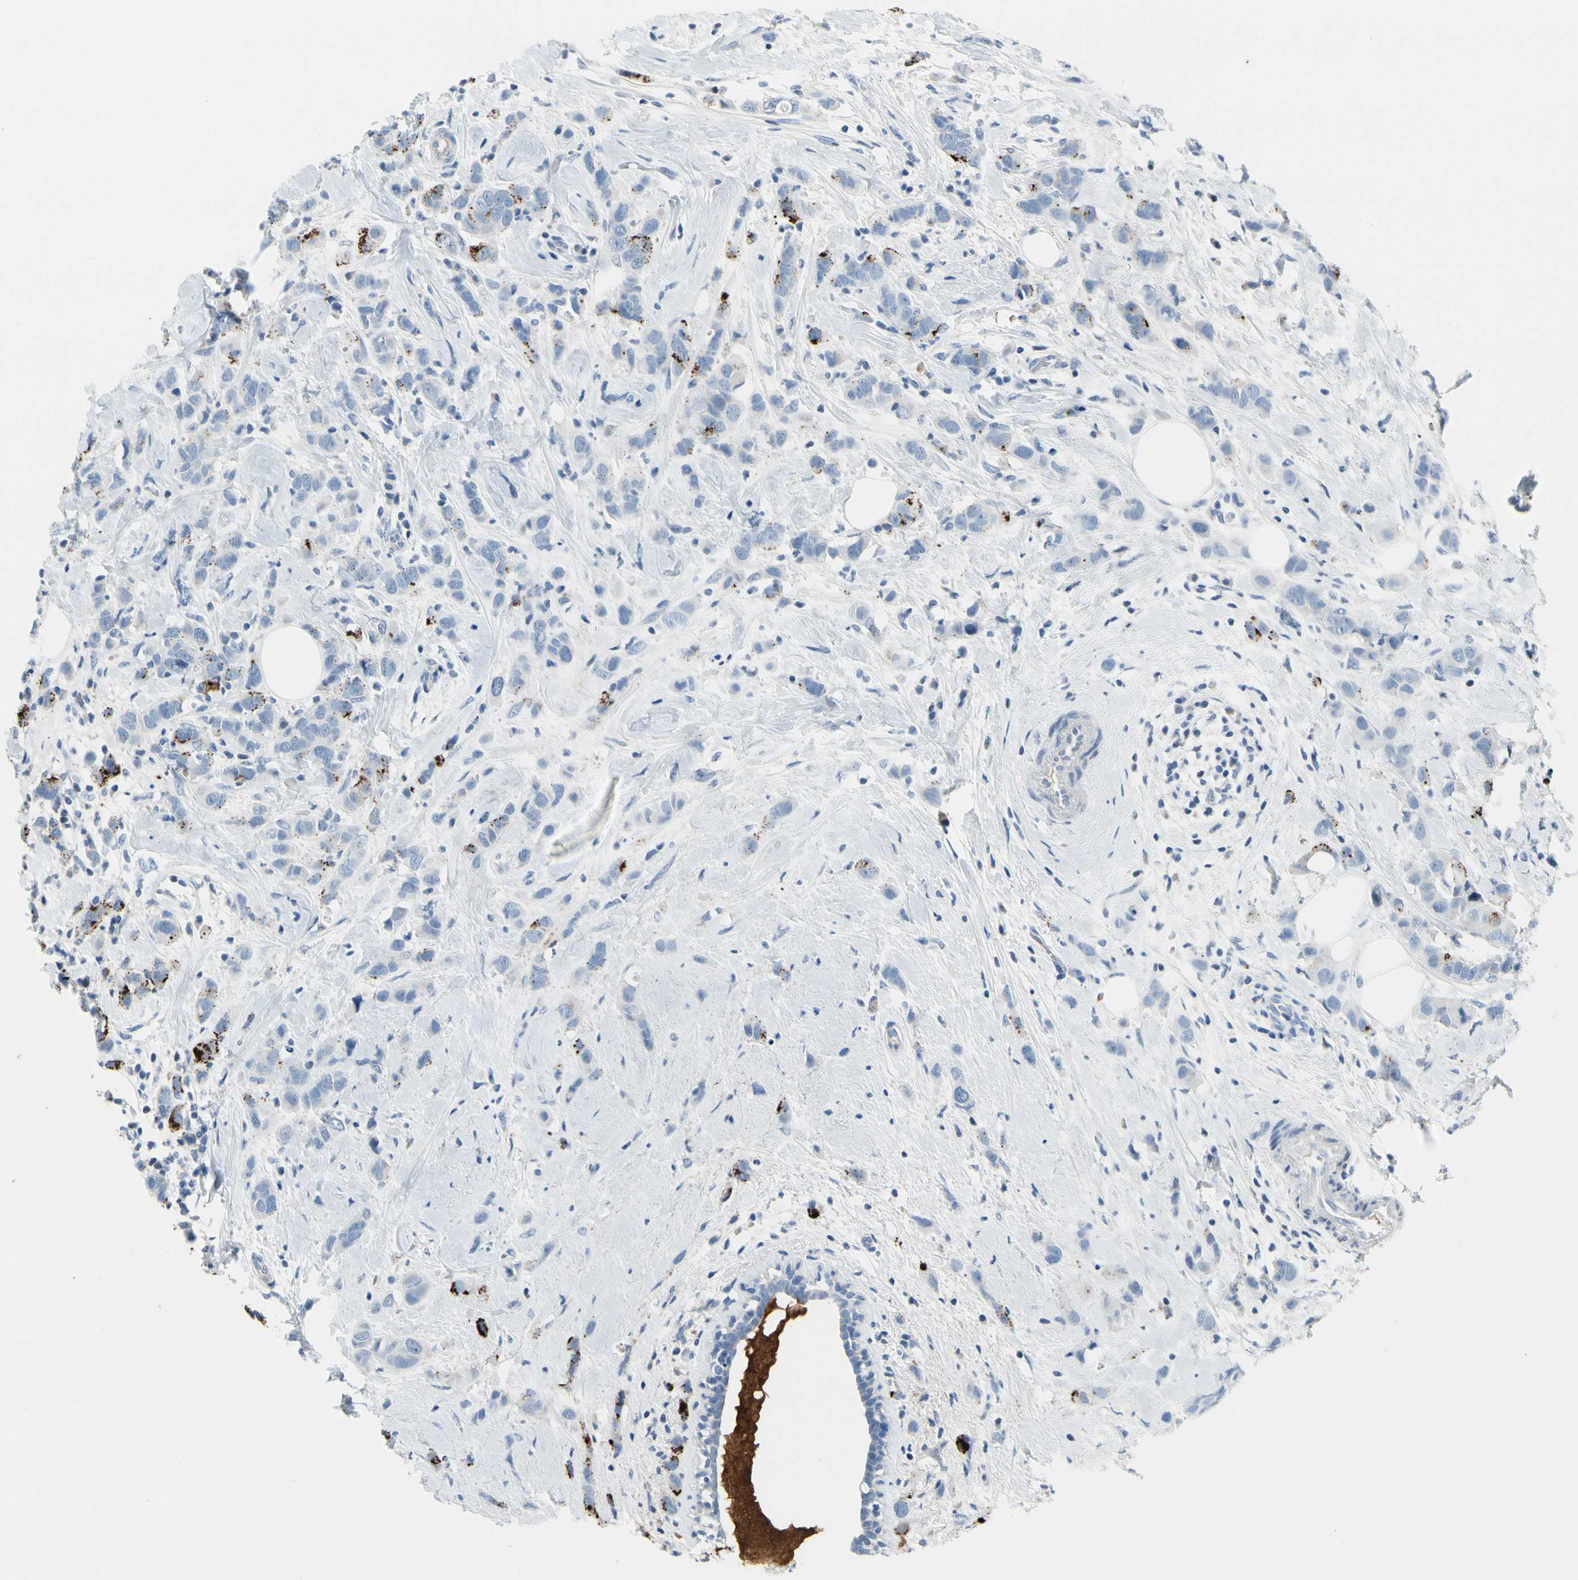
{"staining": {"intensity": "strong", "quantity": "<25%", "location": "cytoplasmic/membranous"}, "tissue": "breast cancer", "cell_type": "Tumor cells", "image_type": "cancer", "snomed": [{"axis": "morphology", "description": "Normal tissue, NOS"}, {"axis": "morphology", "description": "Duct carcinoma"}, {"axis": "topography", "description": "Breast"}], "caption": "Breast cancer stained with immunohistochemistry (IHC) reveals strong cytoplasmic/membranous positivity in about <25% of tumor cells.", "gene": "MUC5B", "patient": {"sex": "female", "age": 50}}